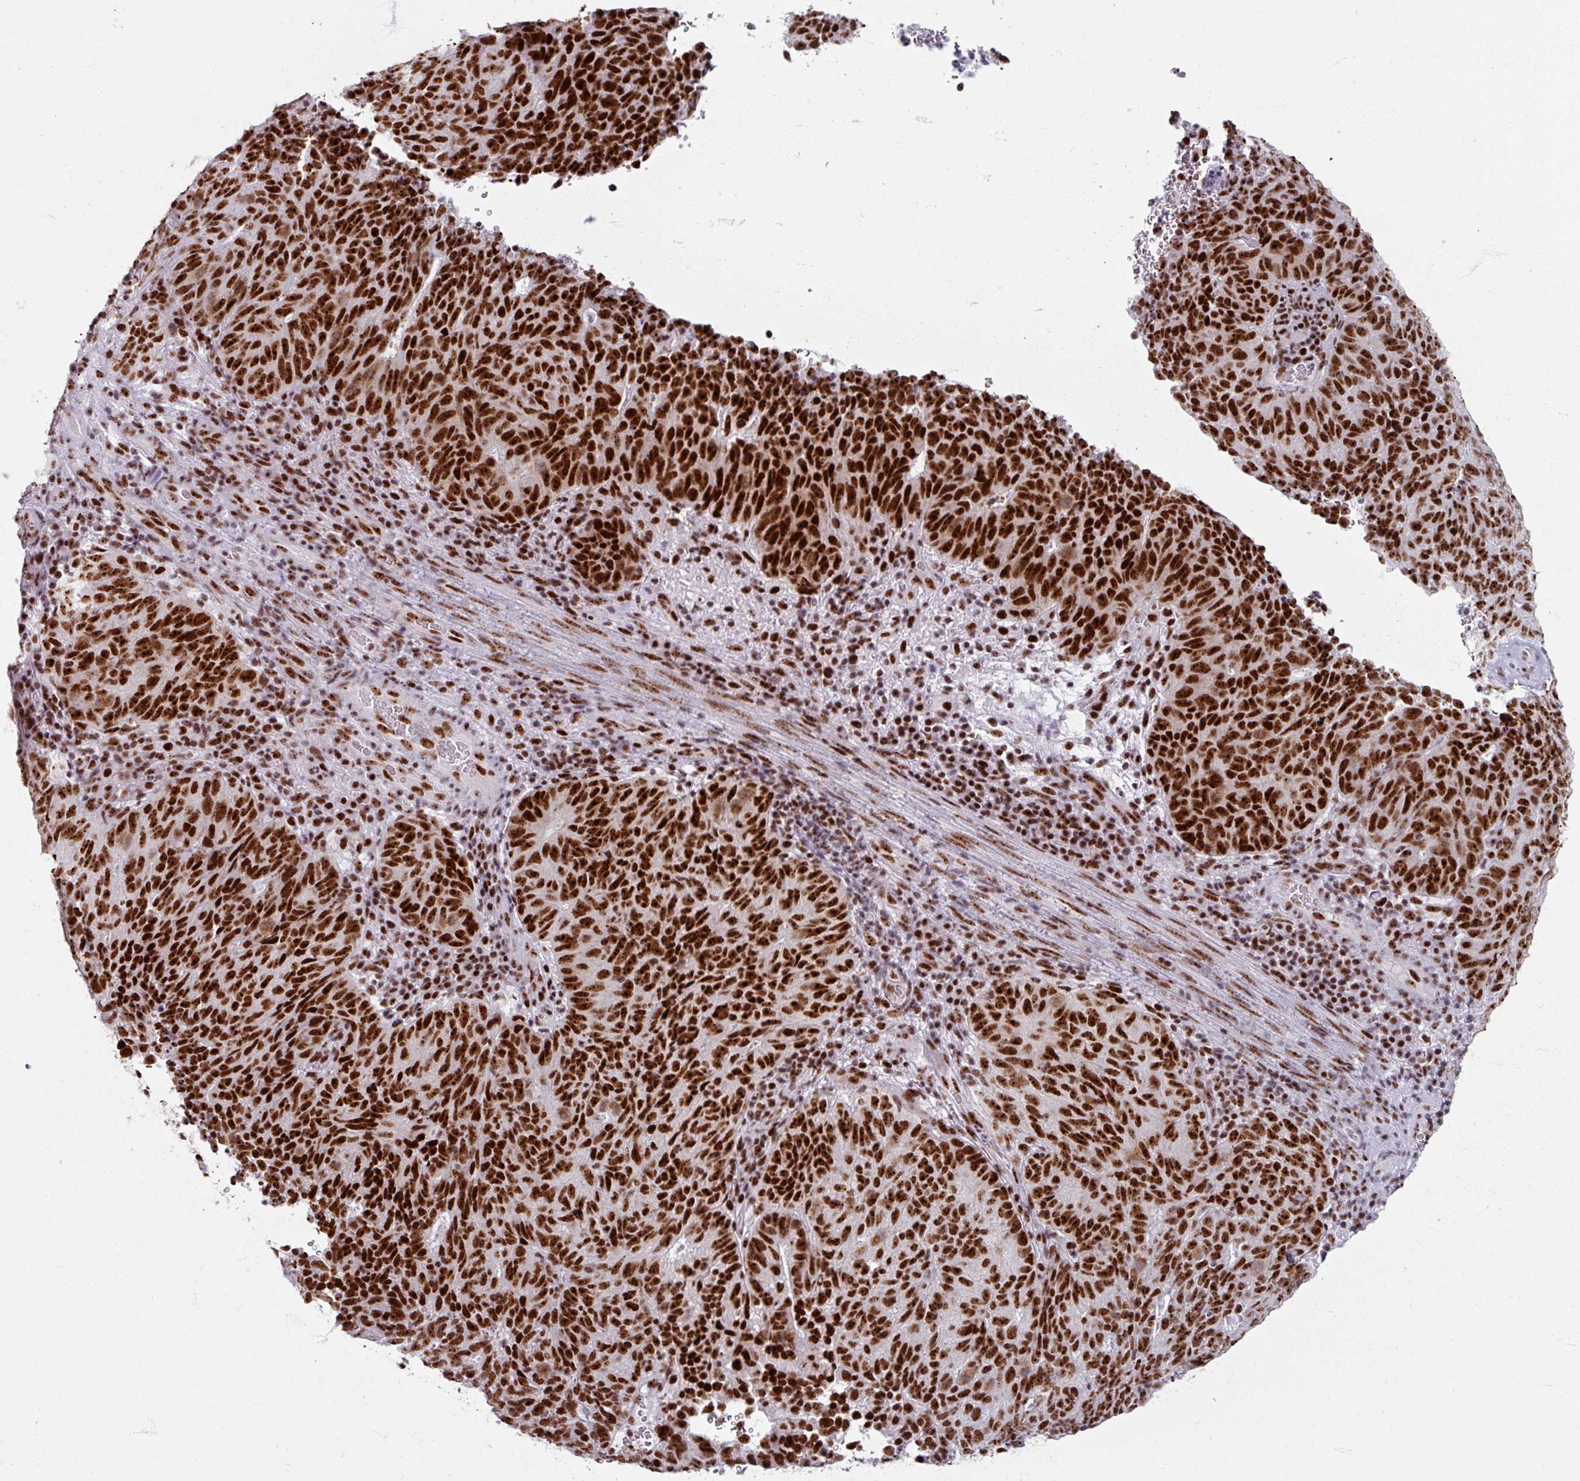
{"staining": {"intensity": "strong", "quantity": ">75%", "location": "nuclear"}, "tissue": "cervical cancer", "cell_type": "Tumor cells", "image_type": "cancer", "snomed": [{"axis": "morphology", "description": "Adenocarcinoma, NOS"}, {"axis": "topography", "description": "Cervix"}], "caption": "A micrograph showing strong nuclear positivity in approximately >75% of tumor cells in cervical cancer (adenocarcinoma), as visualized by brown immunohistochemical staining.", "gene": "ADAR", "patient": {"sex": "female", "age": 38}}